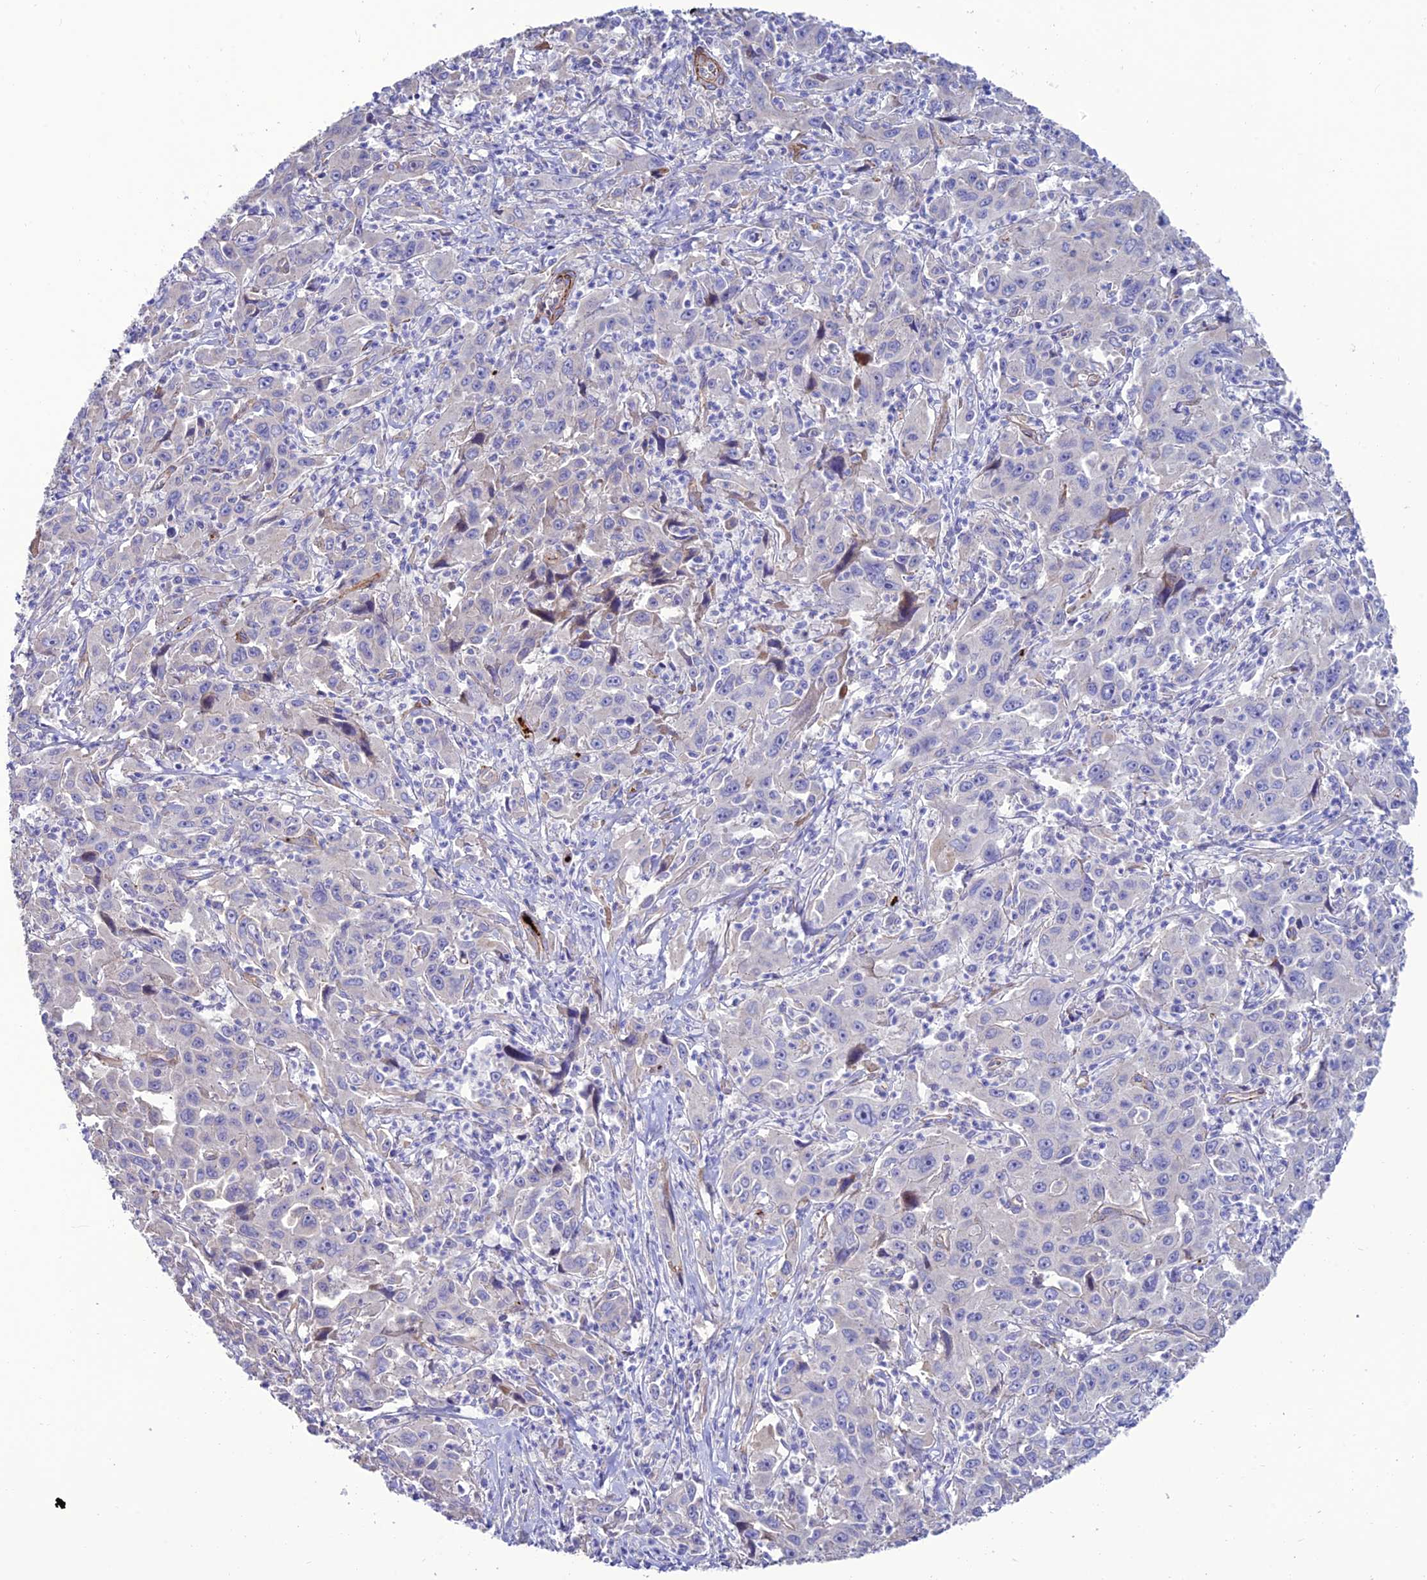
{"staining": {"intensity": "negative", "quantity": "none", "location": "none"}, "tissue": "liver cancer", "cell_type": "Tumor cells", "image_type": "cancer", "snomed": [{"axis": "morphology", "description": "Carcinoma, Hepatocellular, NOS"}, {"axis": "topography", "description": "Liver"}], "caption": "A high-resolution histopathology image shows immunohistochemistry staining of liver cancer, which shows no significant expression in tumor cells. (Stains: DAB immunohistochemistry (IHC) with hematoxylin counter stain, Microscopy: brightfield microscopy at high magnification).", "gene": "REX1BD", "patient": {"sex": "male", "age": 63}}